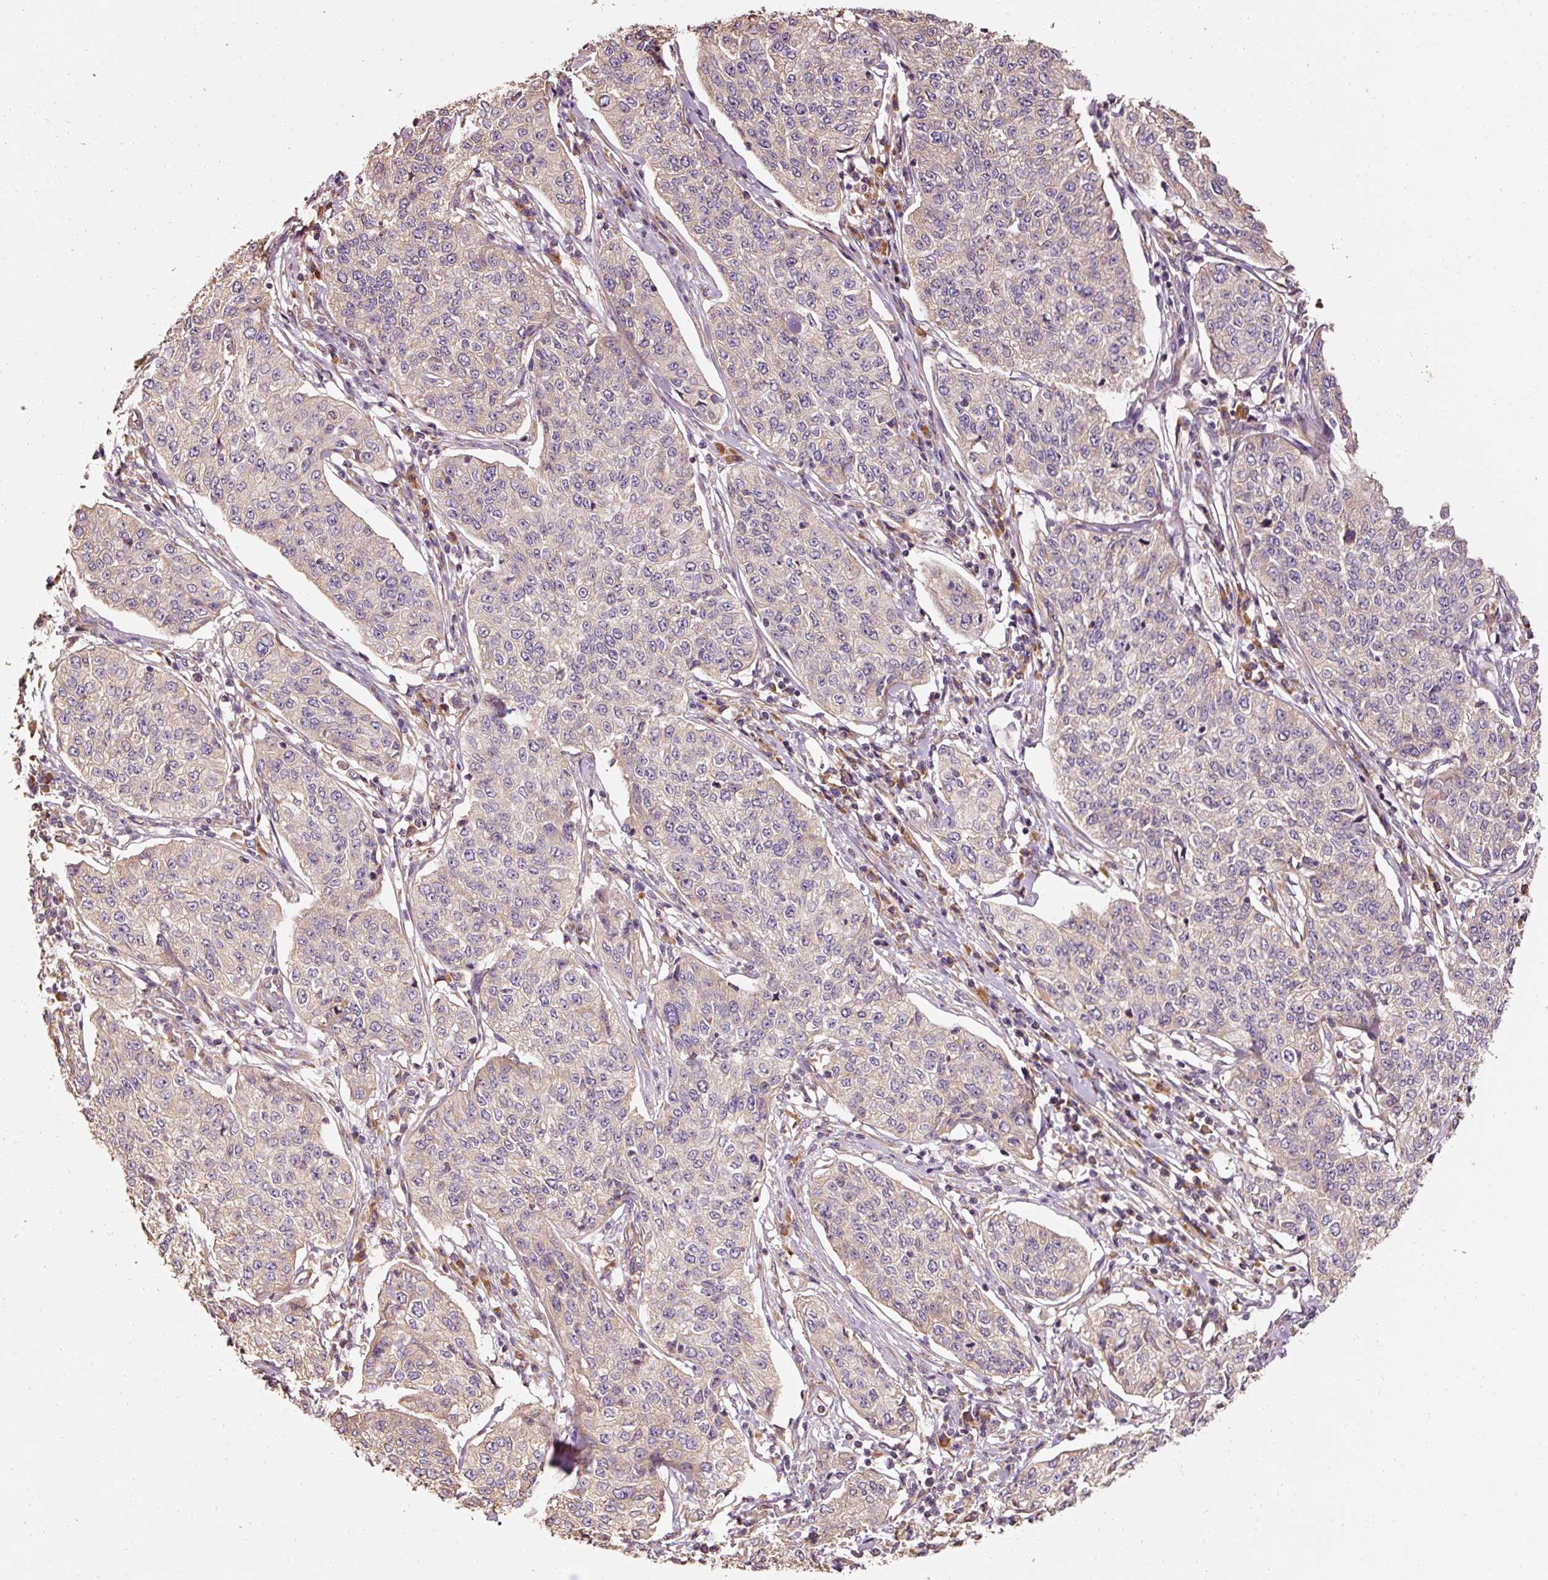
{"staining": {"intensity": "negative", "quantity": "none", "location": "none"}, "tissue": "cervical cancer", "cell_type": "Tumor cells", "image_type": "cancer", "snomed": [{"axis": "morphology", "description": "Squamous cell carcinoma, NOS"}, {"axis": "topography", "description": "Cervix"}], "caption": "Human cervical cancer stained for a protein using IHC reveals no positivity in tumor cells.", "gene": "EFHC1", "patient": {"sex": "female", "age": 35}}